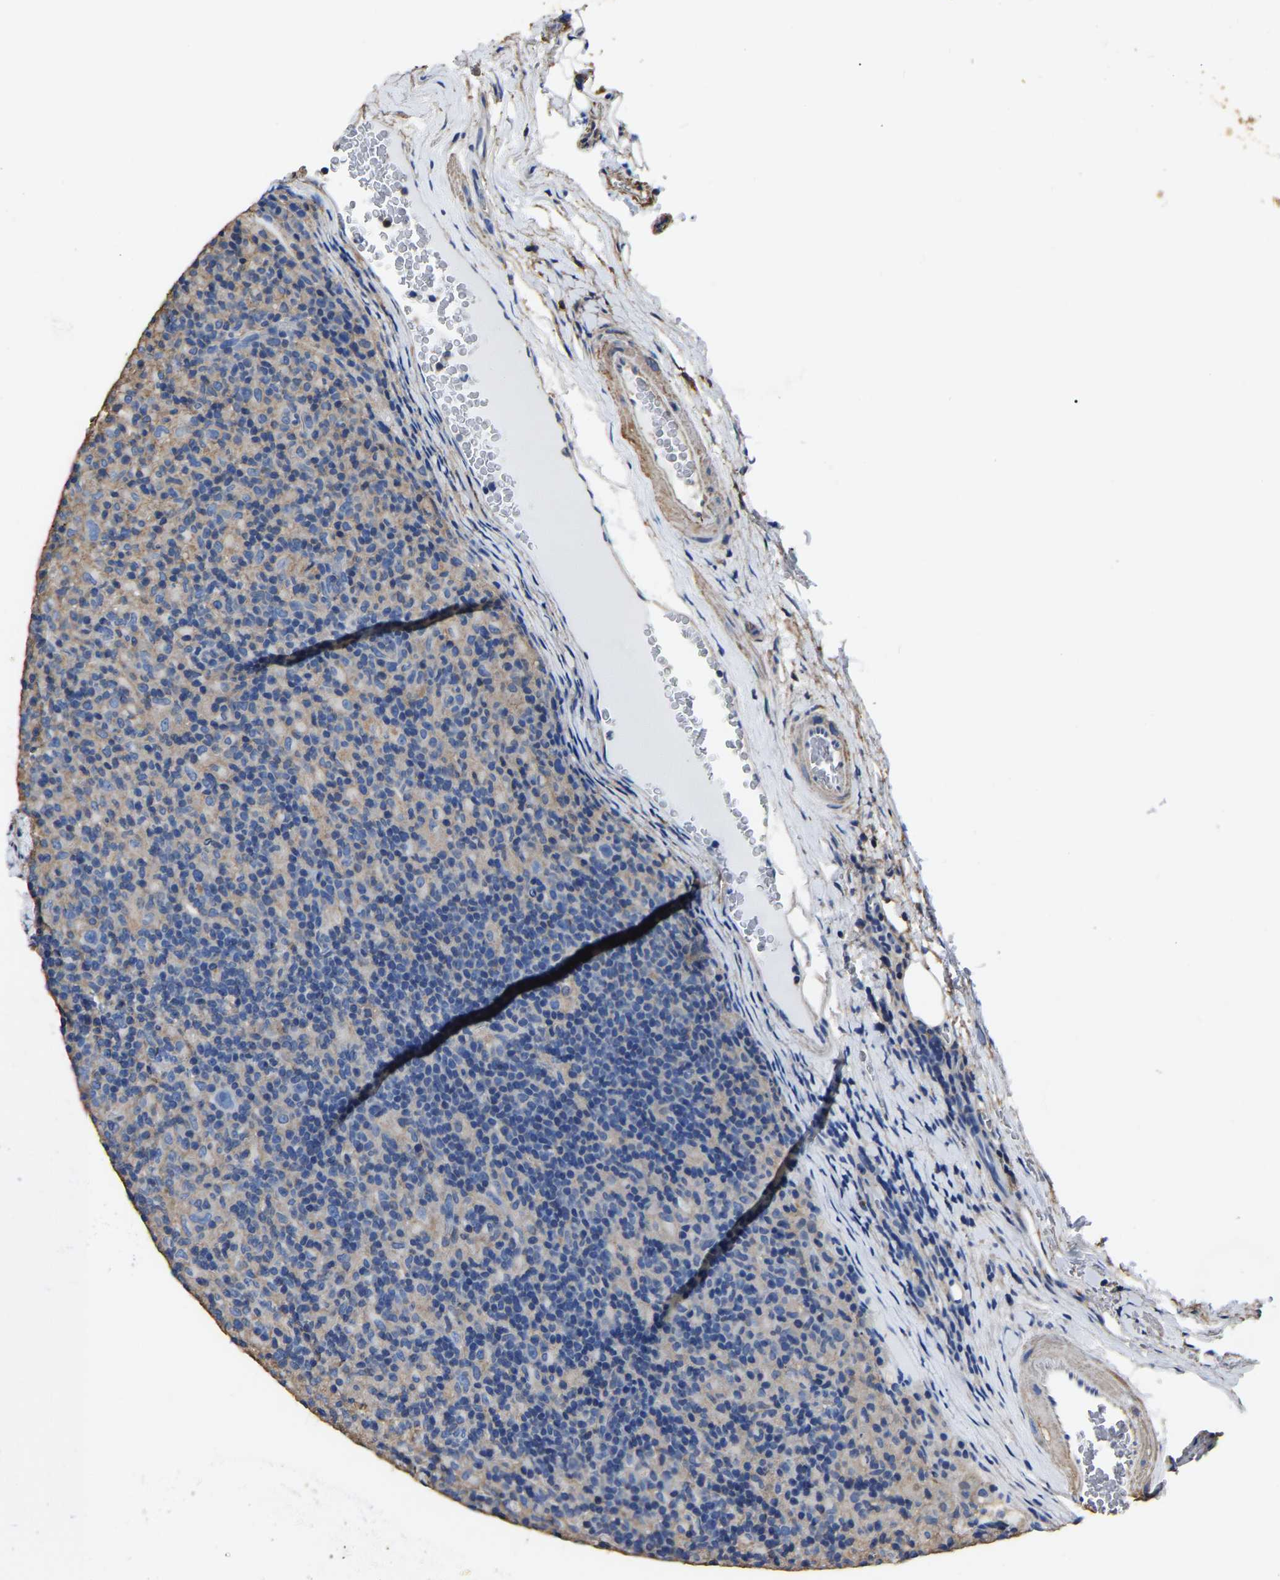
{"staining": {"intensity": "negative", "quantity": "none", "location": "none"}, "tissue": "lymphoma", "cell_type": "Tumor cells", "image_type": "cancer", "snomed": [{"axis": "morphology", "description": "Hodgkin's disease, NOS"}, {"axis": "topography", "description": "Lymph node"}], "caption": "Hodgkin's disease was stained to show a protein in brown. There is no significant expression in tumor cells. (Brightfield microscopy of DAB immunohistochemistry at high magnification).", "gene": "ARMT1", "patient": {"sex": "male", "age": 70}}